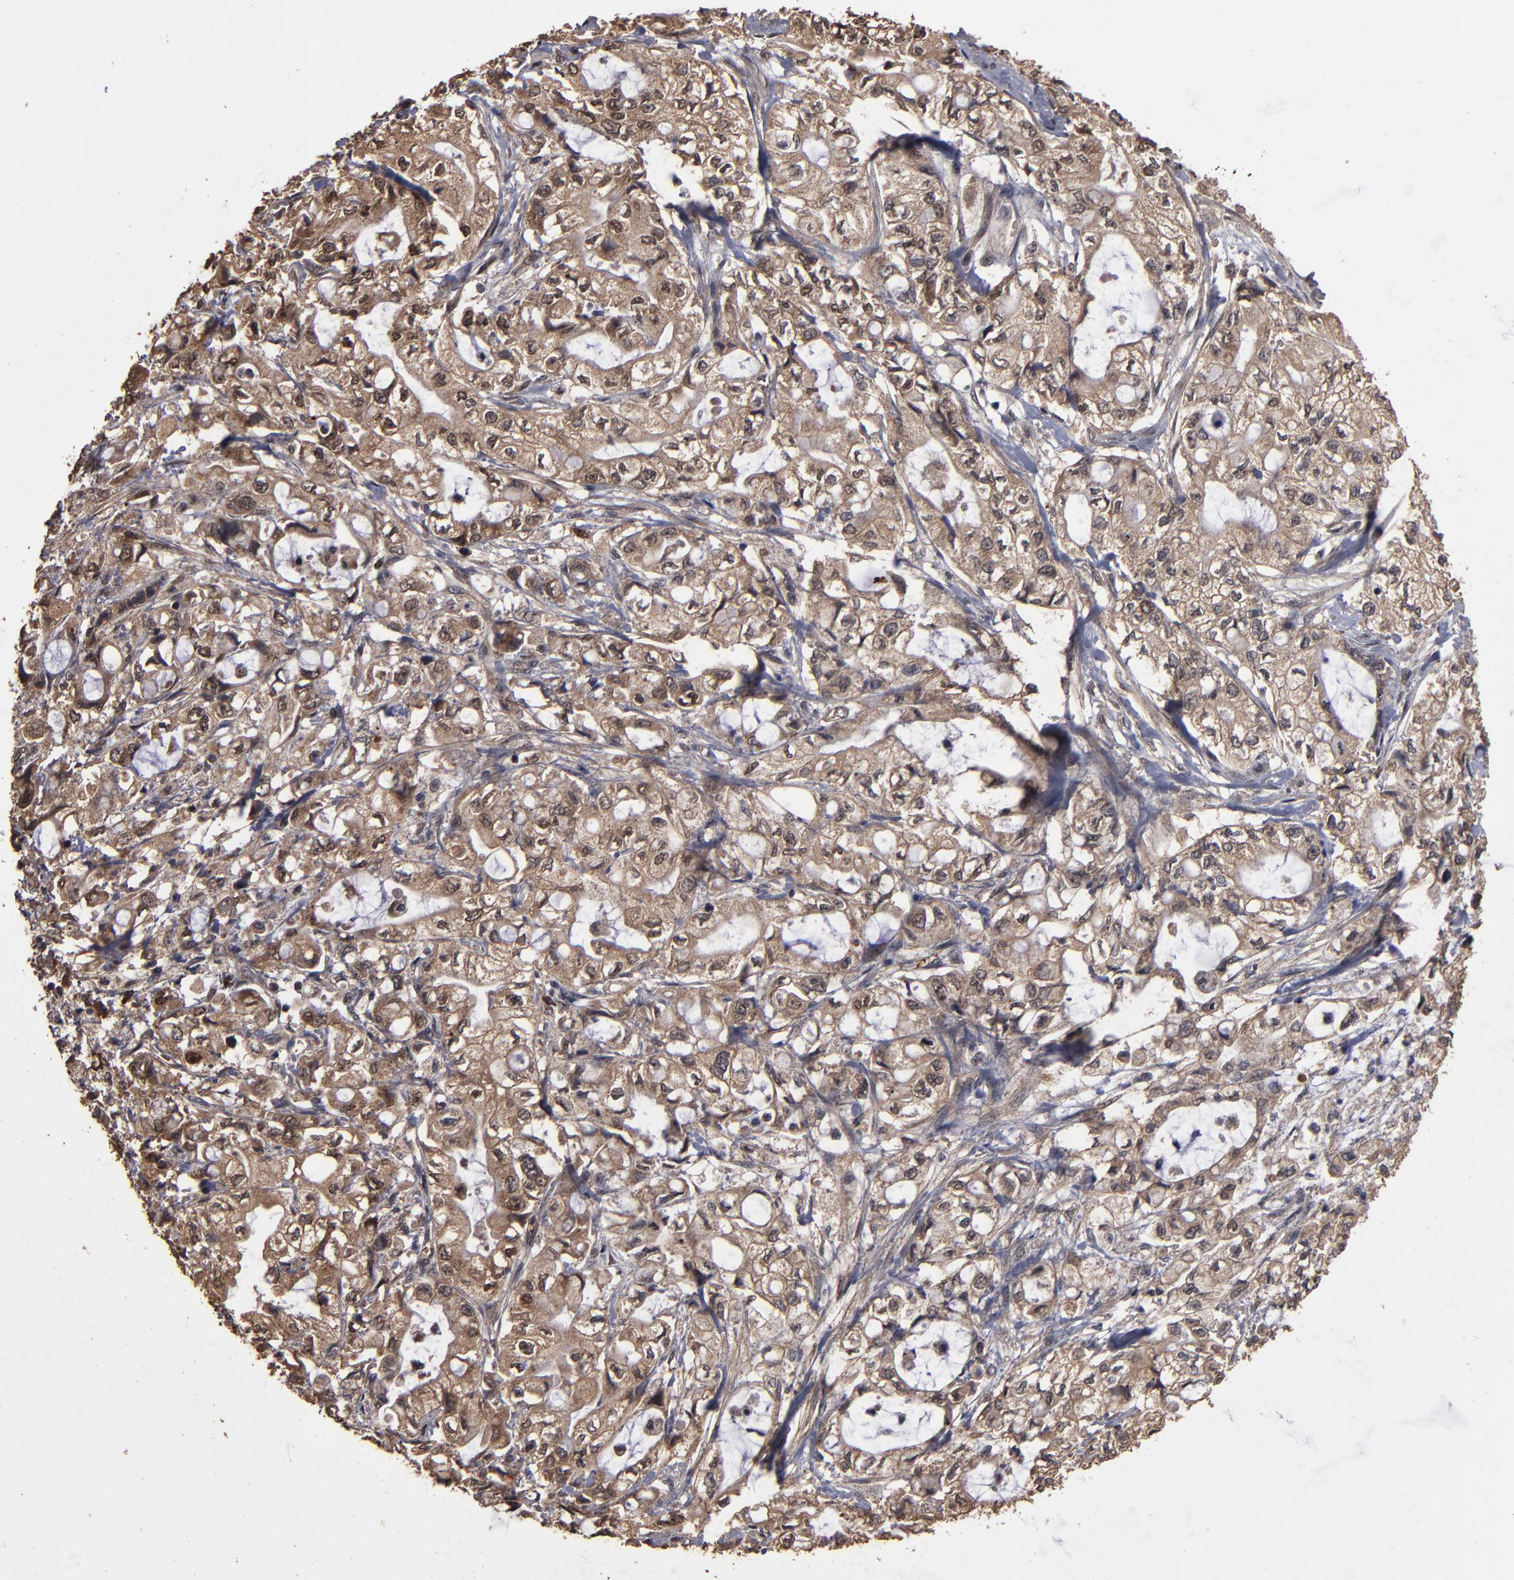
{"staining": {"intensity": "weak", "quantity": ">75%", "location": "cytoplasmic/membranous,nuclear"}, "tissue": "pancreatic cancer", "cell_type": "Tumor cells", "image_type": "cancer", "snomed": [{"axis": "morphology", "description": "Adenocarcinoma, NOS"}, {"axis": "topography", "description": "Pancreas"}], "caption": "Pancreatic cancer stained with a protein marker demonstrates weak staining in tumor cells.", "gene": "NXF2B", "patient": {"sex": "male", "age": 79}}